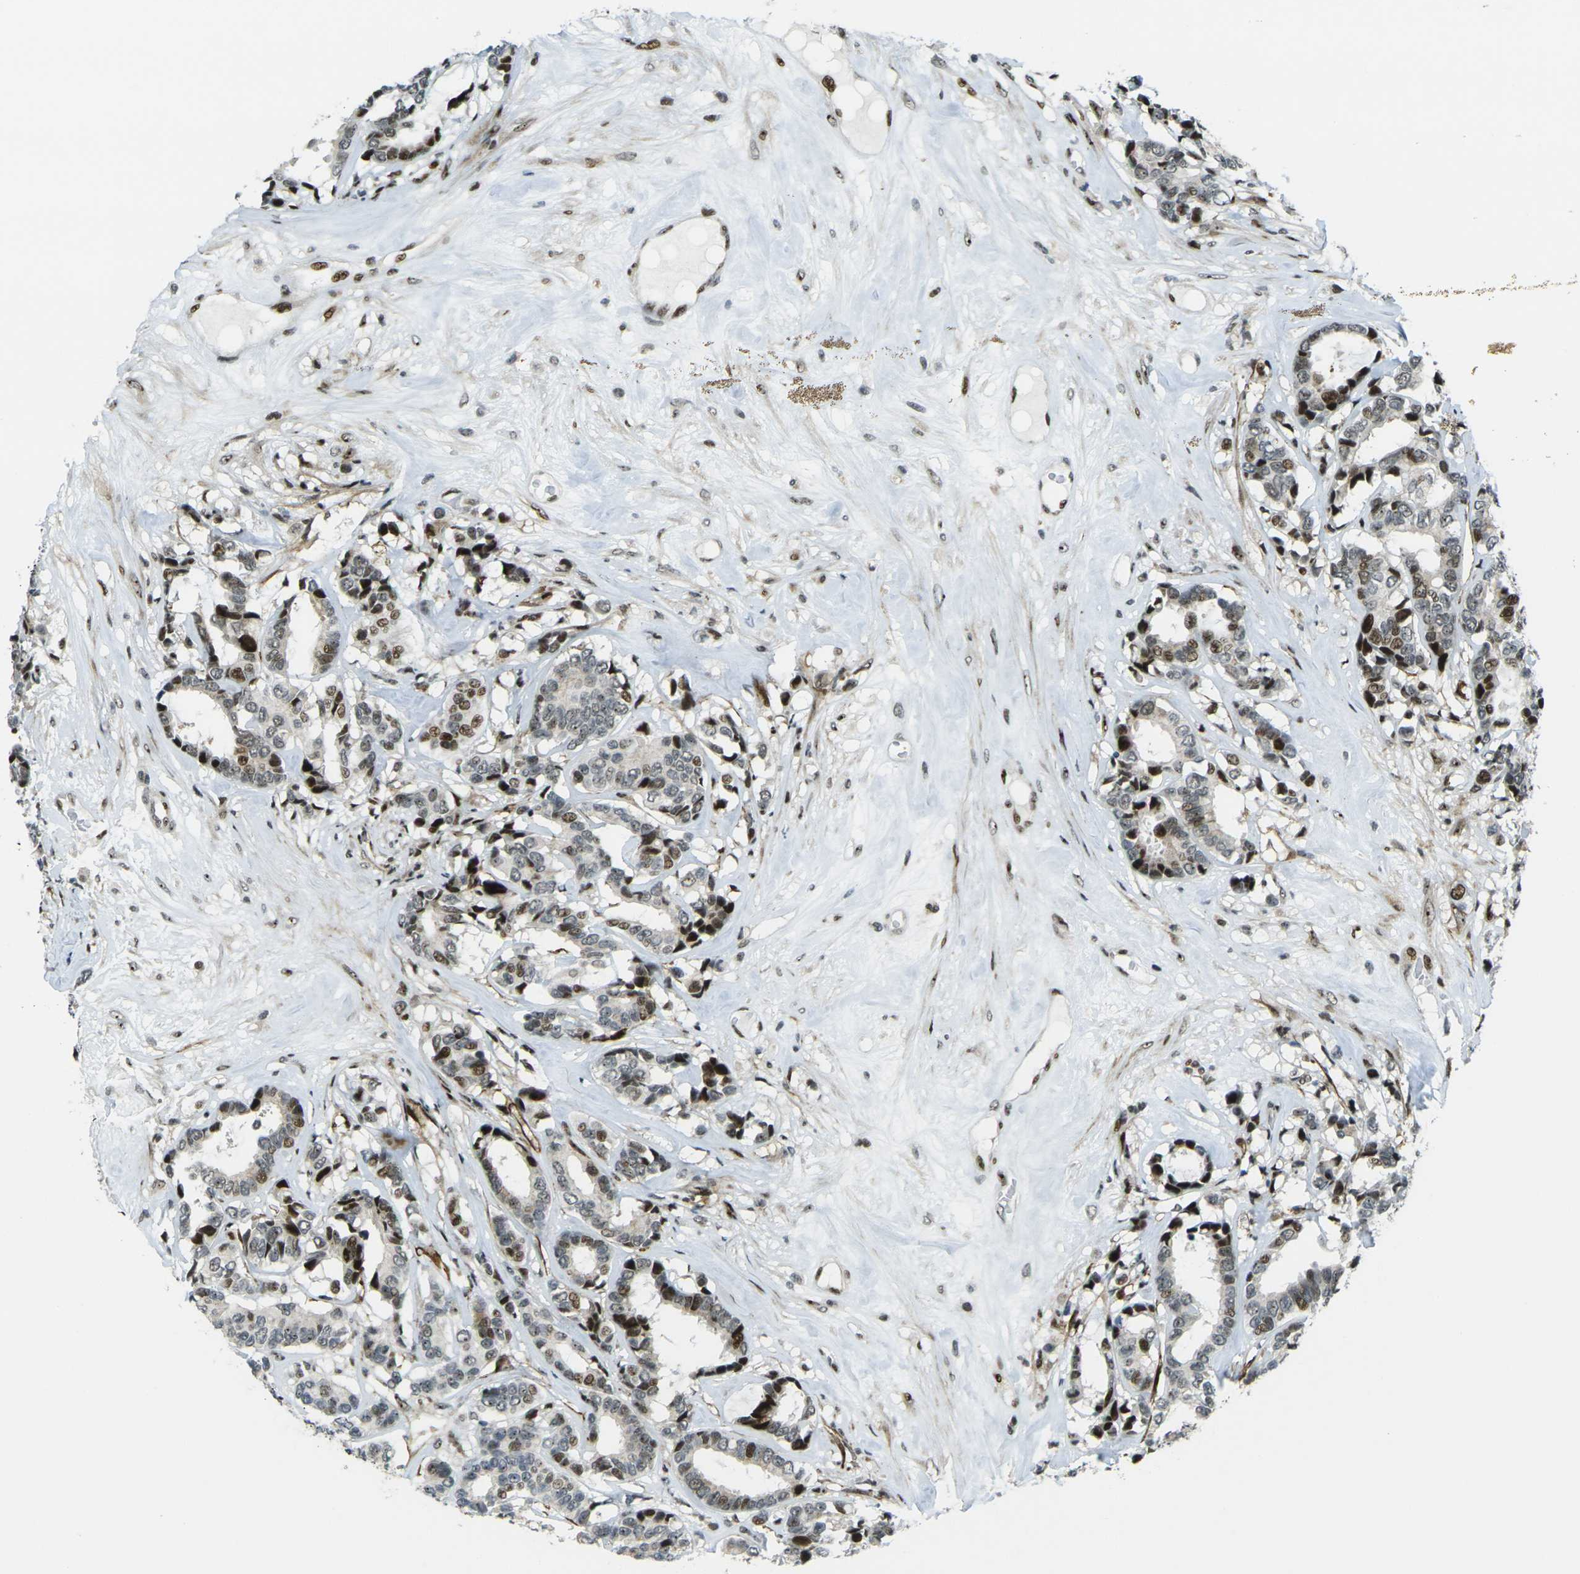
{"staining": {"intensity": "strong", "quantity": ">75%", "location": "nuclear"}, "tissue": "breast cancer", "cell_type": "Tumor cells", "image_type": "cancer", "snomed": [{"axis": "morphology", "description": "Duct carcinoma"}, {"axis": "topography", "description": "Breast"}], "caption": "Immunohistochemical staining of human invasive ductal carcinoma (breast) demonstrates strong nuclear protein expression in approximately >75% of tumor cells.", "gene": "UBE2C", "patient": {"sex": "female", "age": 87}}